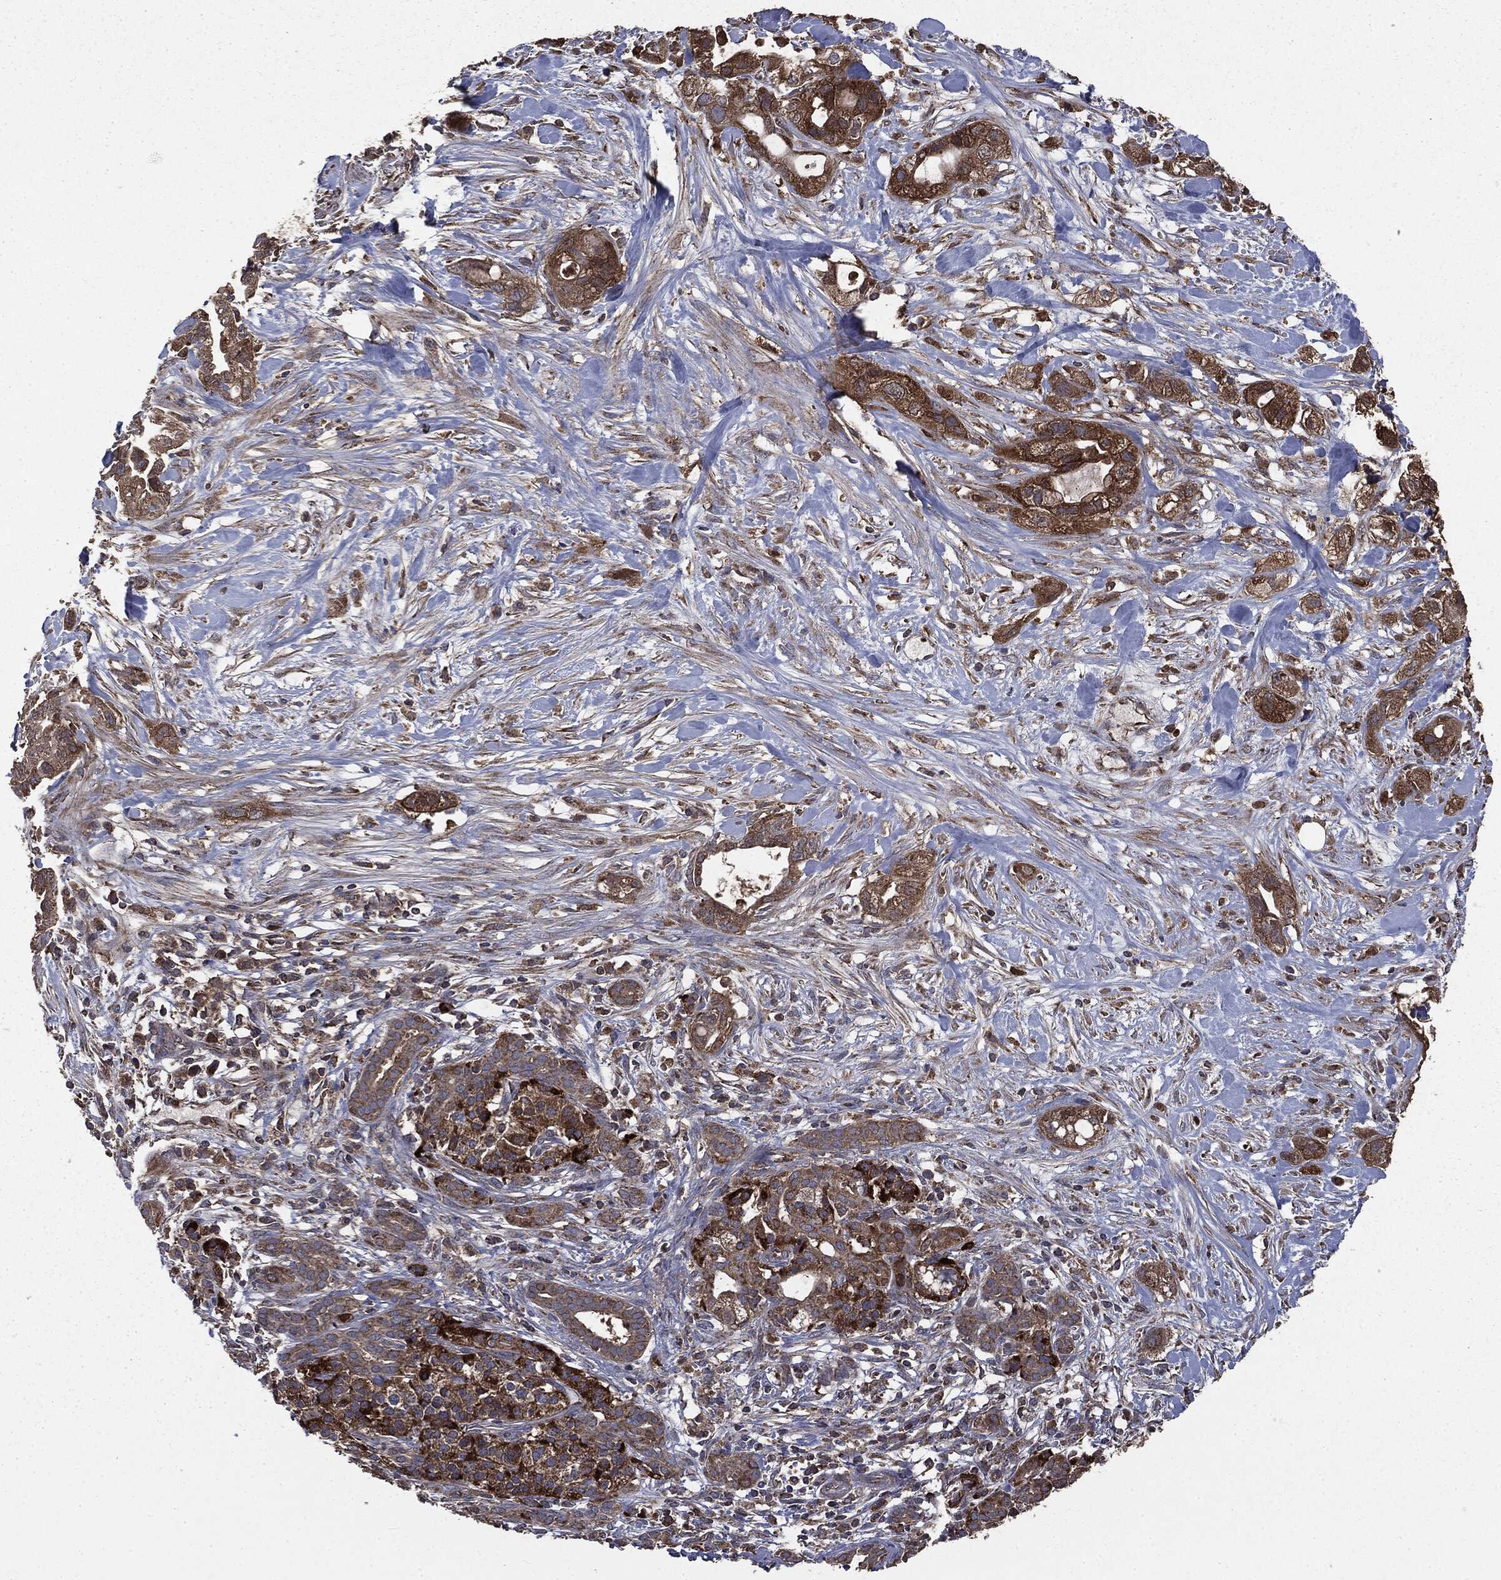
{"staining": {"intensity": "moderate", "quantity": ">75%", "location": "cytoplasmic/membranous"}, "tissue": "pancreatic cancer", "cell_type": "Tumor cells", "image_type": "cancer", "snomed": [{"axis": "morphology", "description": "Adenocarcinoma, NOS"}, {"axis": "topography", "description": "Pancreas"}], "caption": "Adenocarcinoma (pancreatic) stained with DAB IHC exhibits medium levels of moderate cytoplasmic/membranous expression in approximately >75% of tumor cells.", "gene": "MAPK6", "patient": {"sex": "male", "age": 44}}